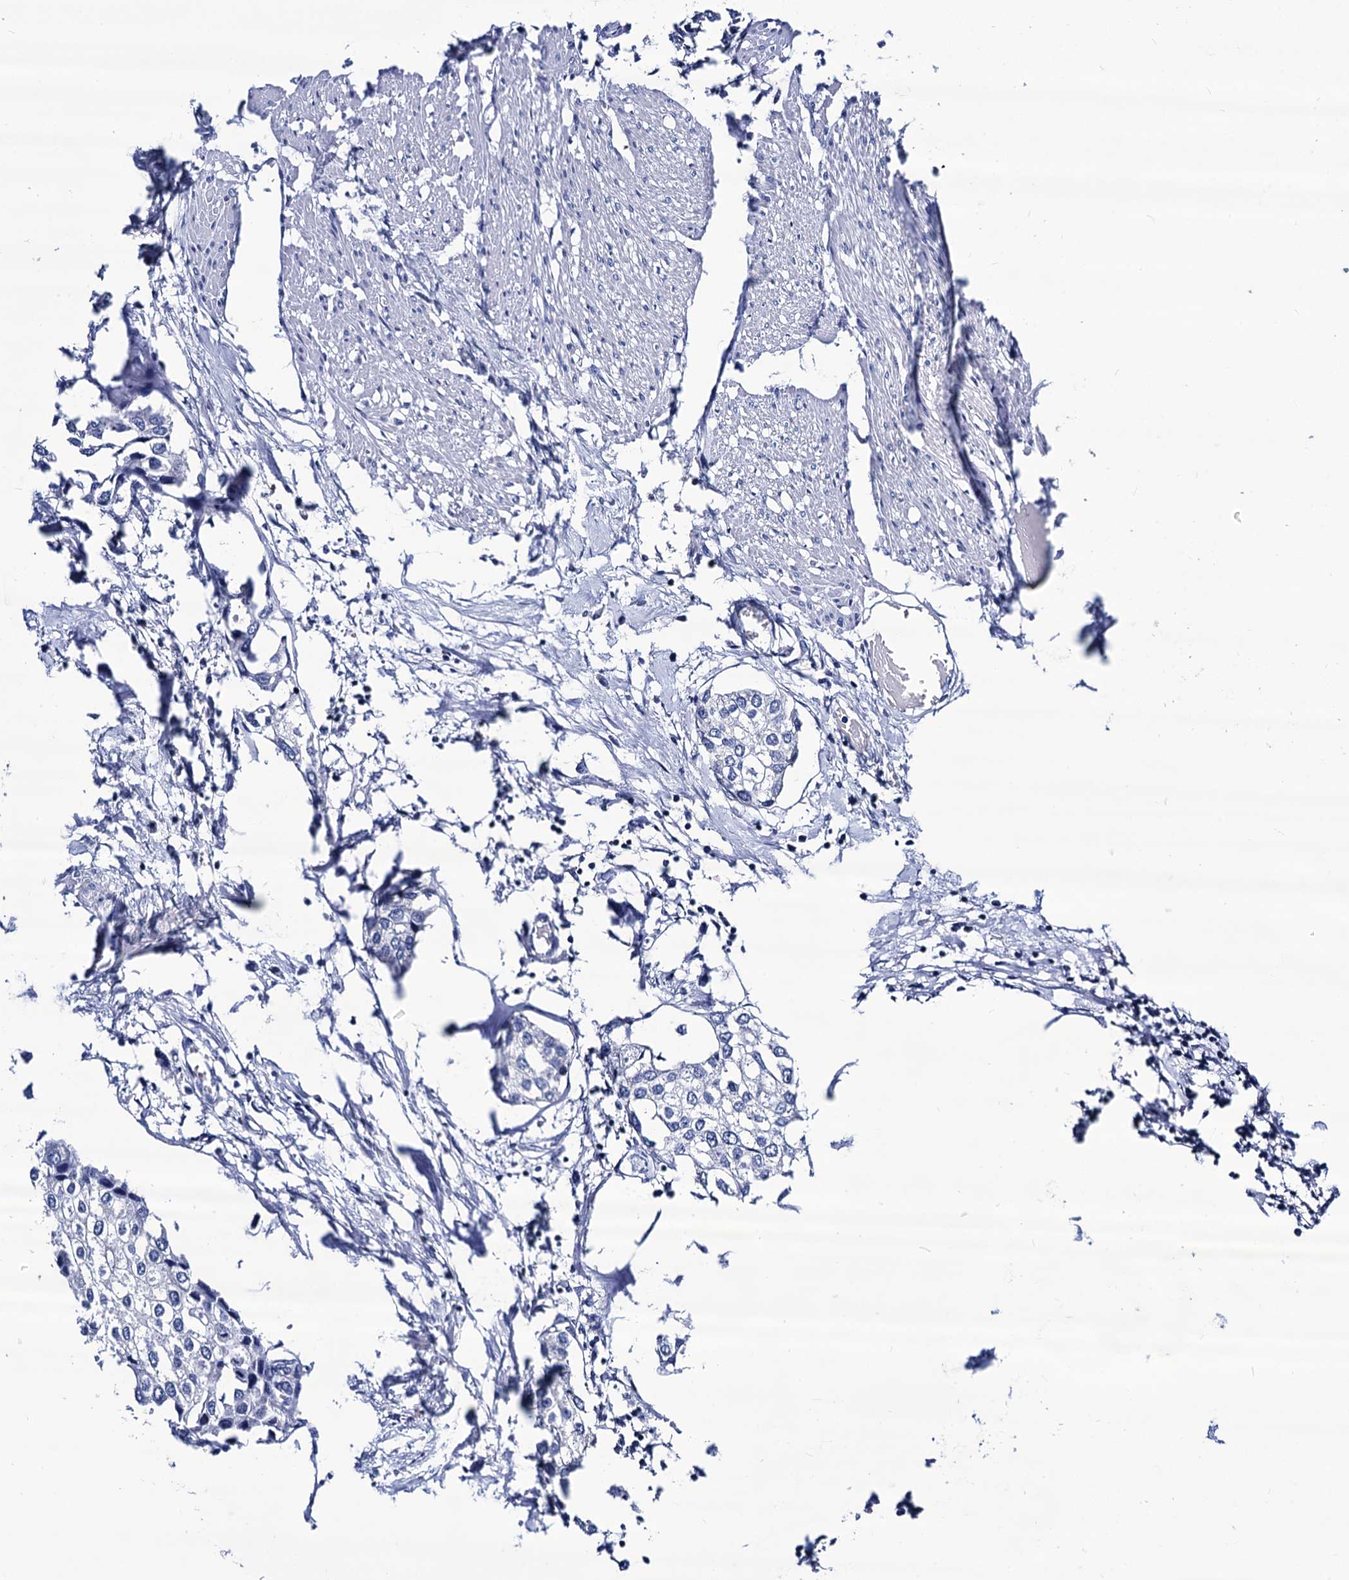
{"staining": {"intensity": "negative", "quantity": "none", "location": "none"}, "tissue": "urothelial cancer", "cell_type": "Tumor cells", "image_type": "cancer", "snomed": [{"axis": "morphology", "description": "Urothelial carcinoma, High grade"}, {"axis": "topography", "description": "Urinary bladder"}], "caption": "High power microscopy image of an immunohistochemistry image of urothelial cancer, revealing no significant staining in tumor cells. Nuclei are stained in blue.", "gene": "LRRC30", "patient": {"sex": "male", "age": 64}}